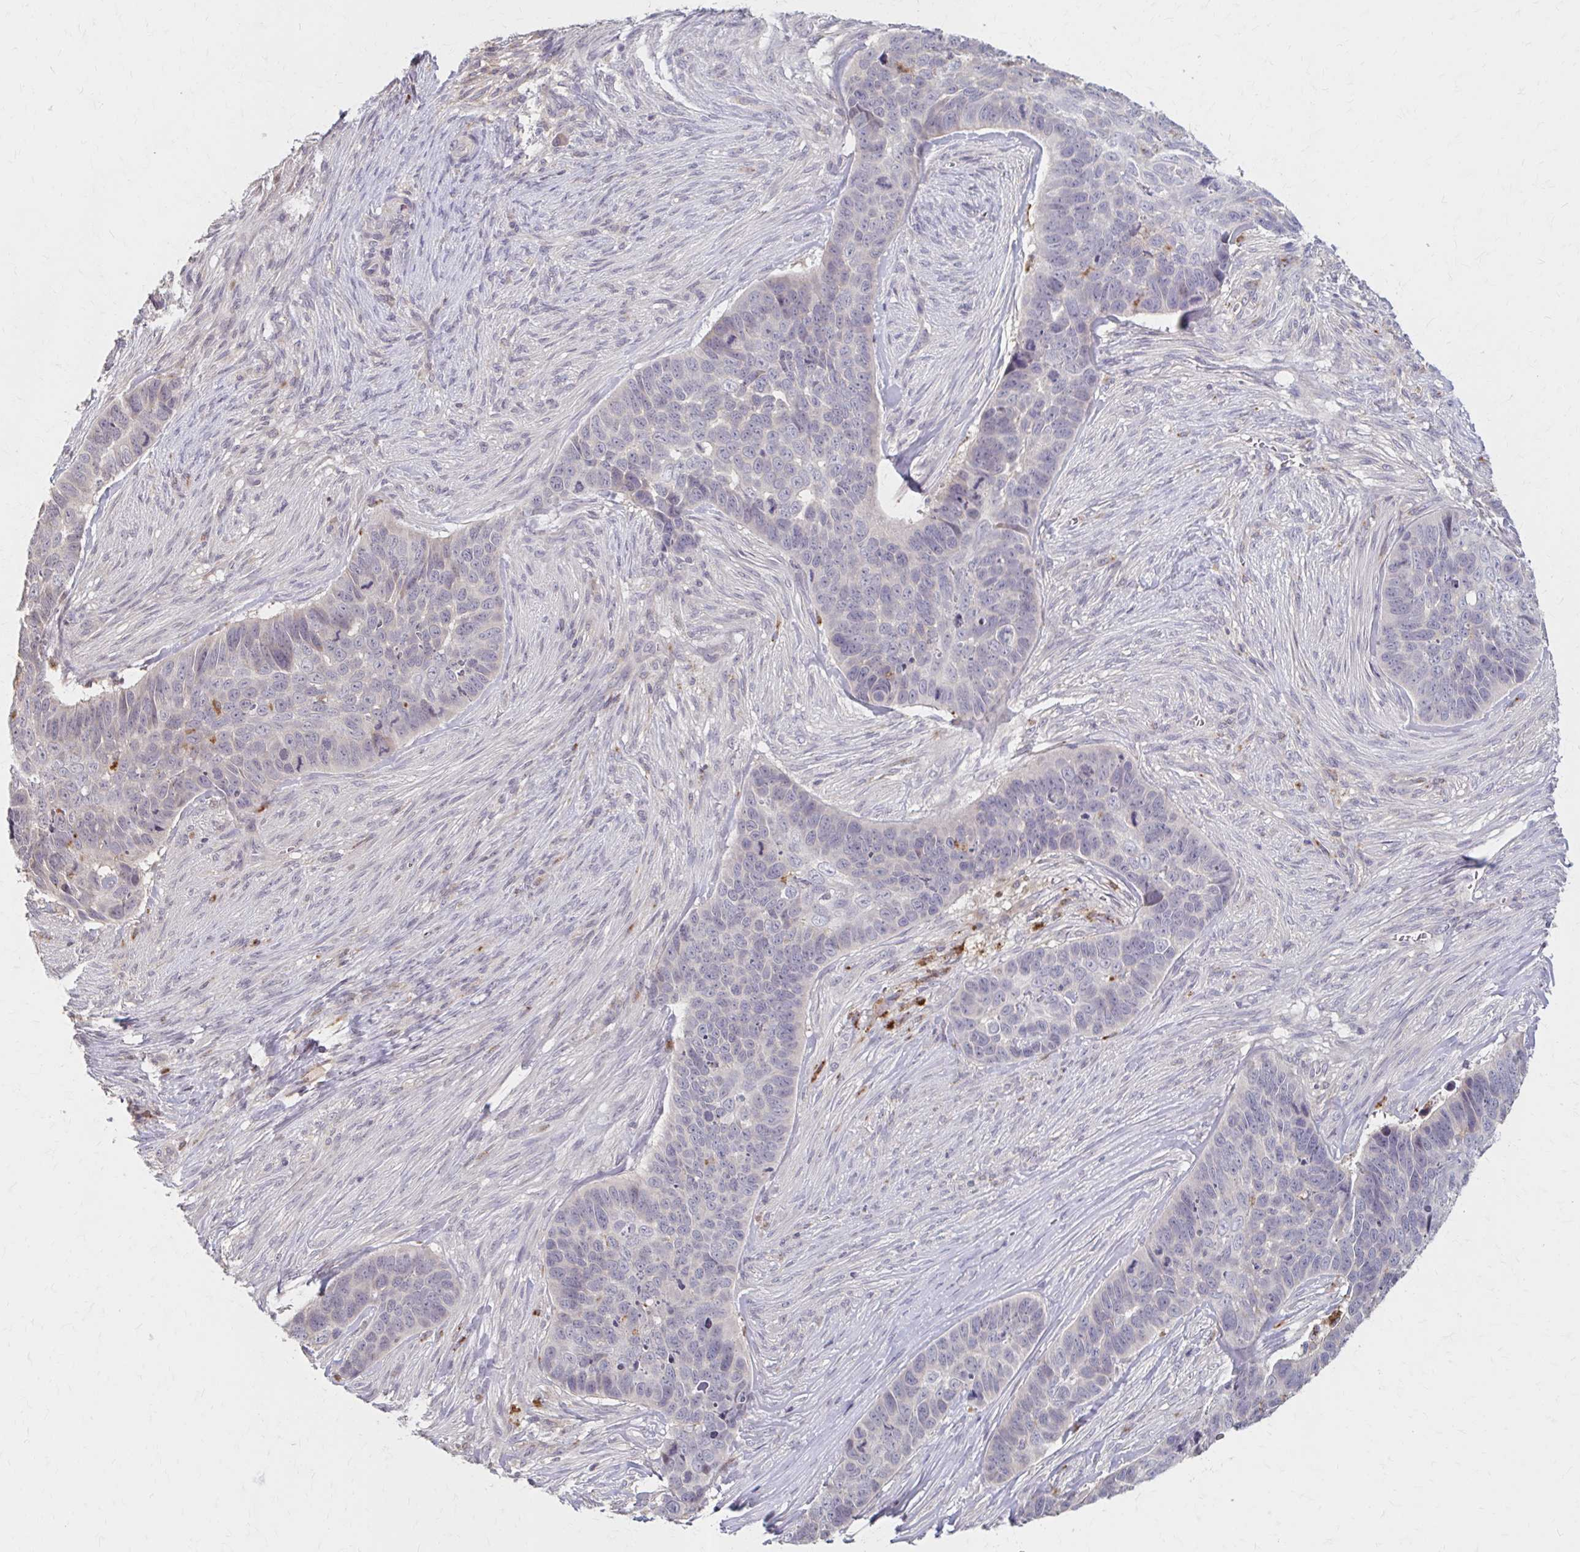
{"staining": {"intensity": "negative", "quantity": "none", "location": "none"}, "tissue": "skin cancer", "cell_type": "Tumor cells", "image_type": "cancer", "snomed": [{"axis": "morphology", "description": "Basal cell carcinoma"}, {"axis": "topography", "description": "Skin"}], "caption": "Immunohistochemistry image of basal cell carcinoma (skin) stained for a protein (brown), which exhibits no staining in tumor cells.", "gene": "HMGCS2", "patient": {"sex": "female", "age": 82}}